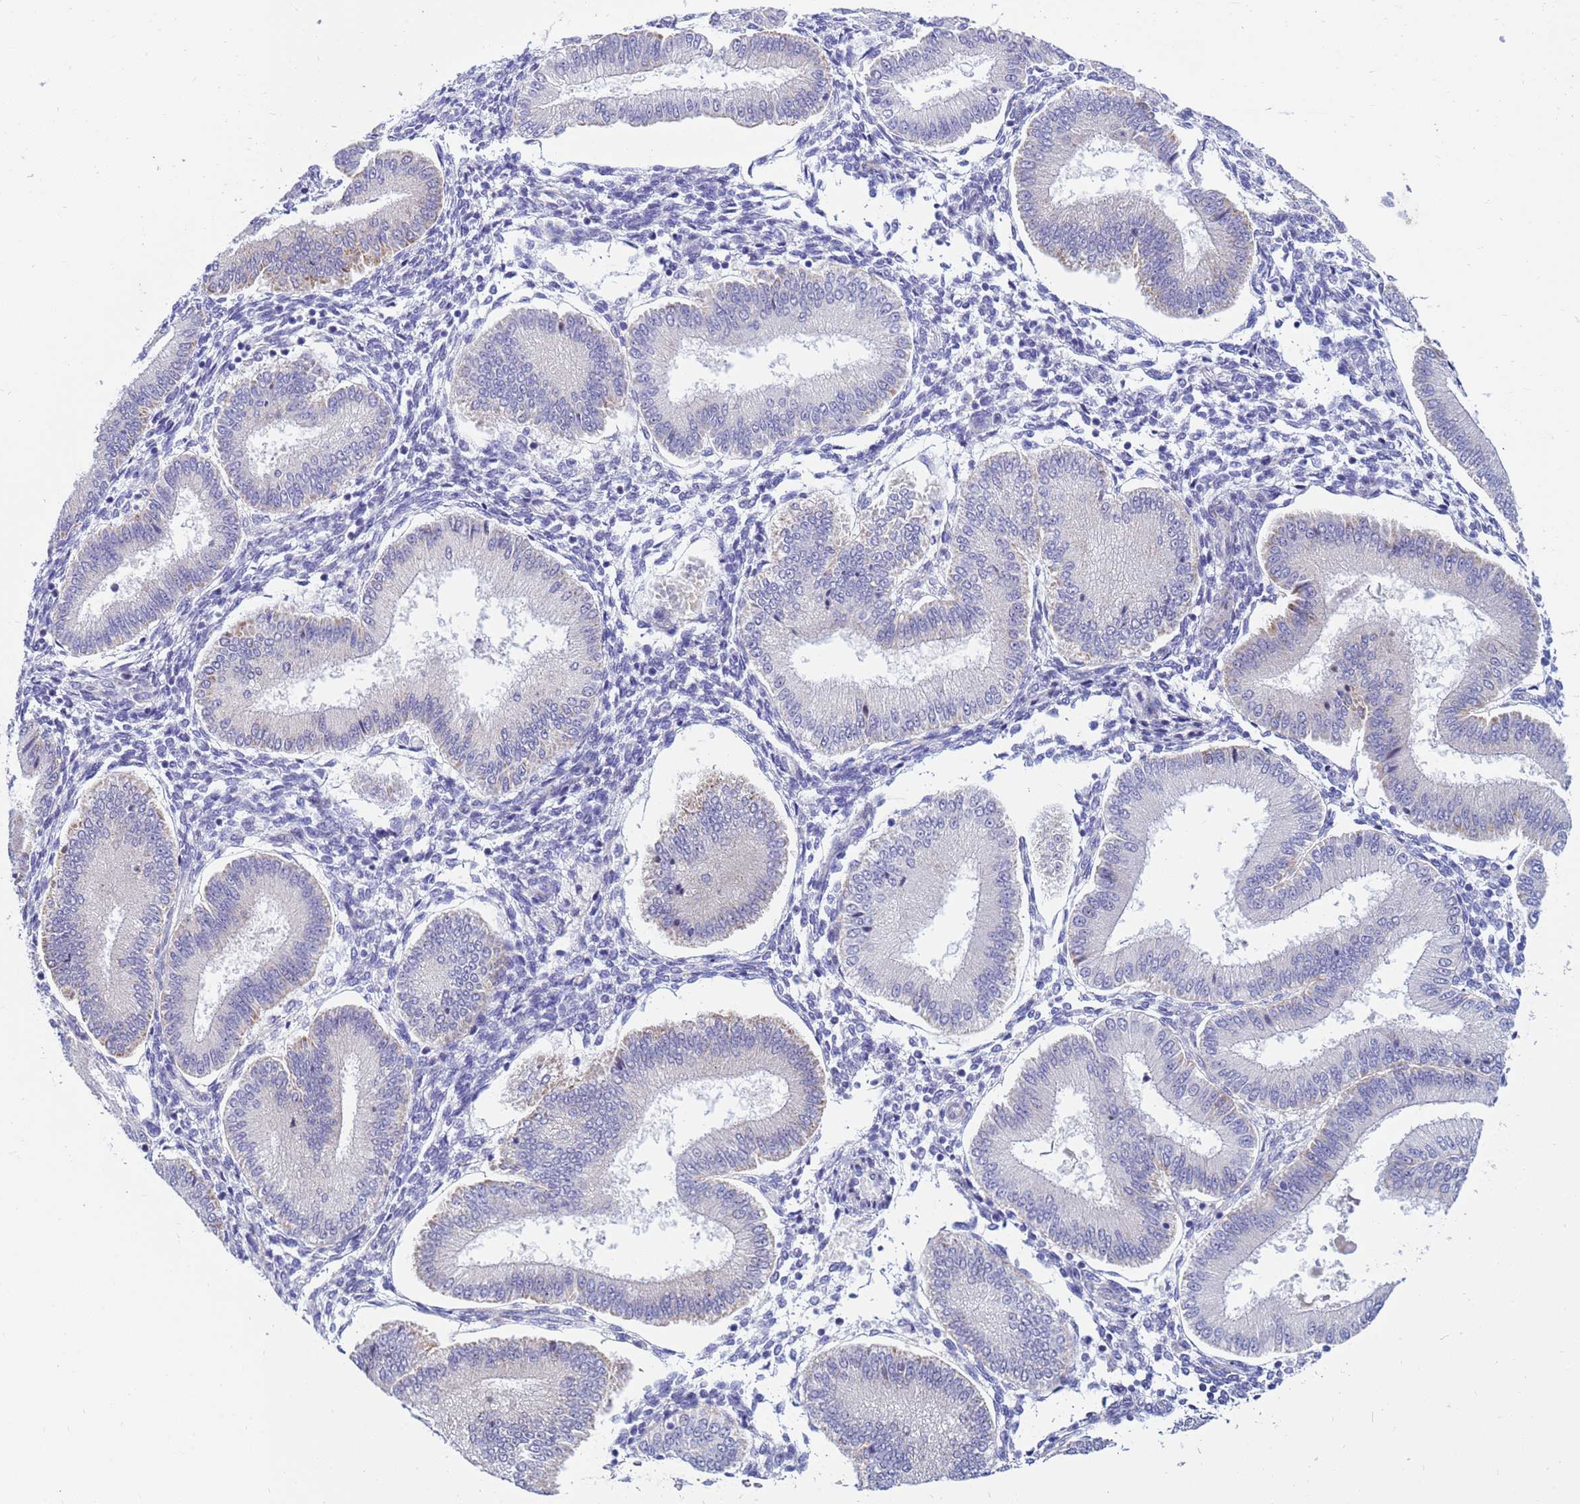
{"staining": {"intensity": "negative", "quantity": "none", "location": "none"}, "tissue": "endometrium", "cell_type": "Cells in endometrial stroma", "image_type": "normal", "snomed": [{"axis": "morphology", "description": "Normal tissue, NOS"}, {"axis": "topography", "description": "Endometrium"}], "caption": "High magnification brightfield microscopy of benign endometrium stained with DAB (brown) and counterstained with hematoxylin (blue): cells in endometrial stroma show no significant positivity. (Immunohistochemistry (ihc), brightfield microscopy, high magnification).", "gene": "LRATD1", "patient": {"sex": "female", "age": 39}}